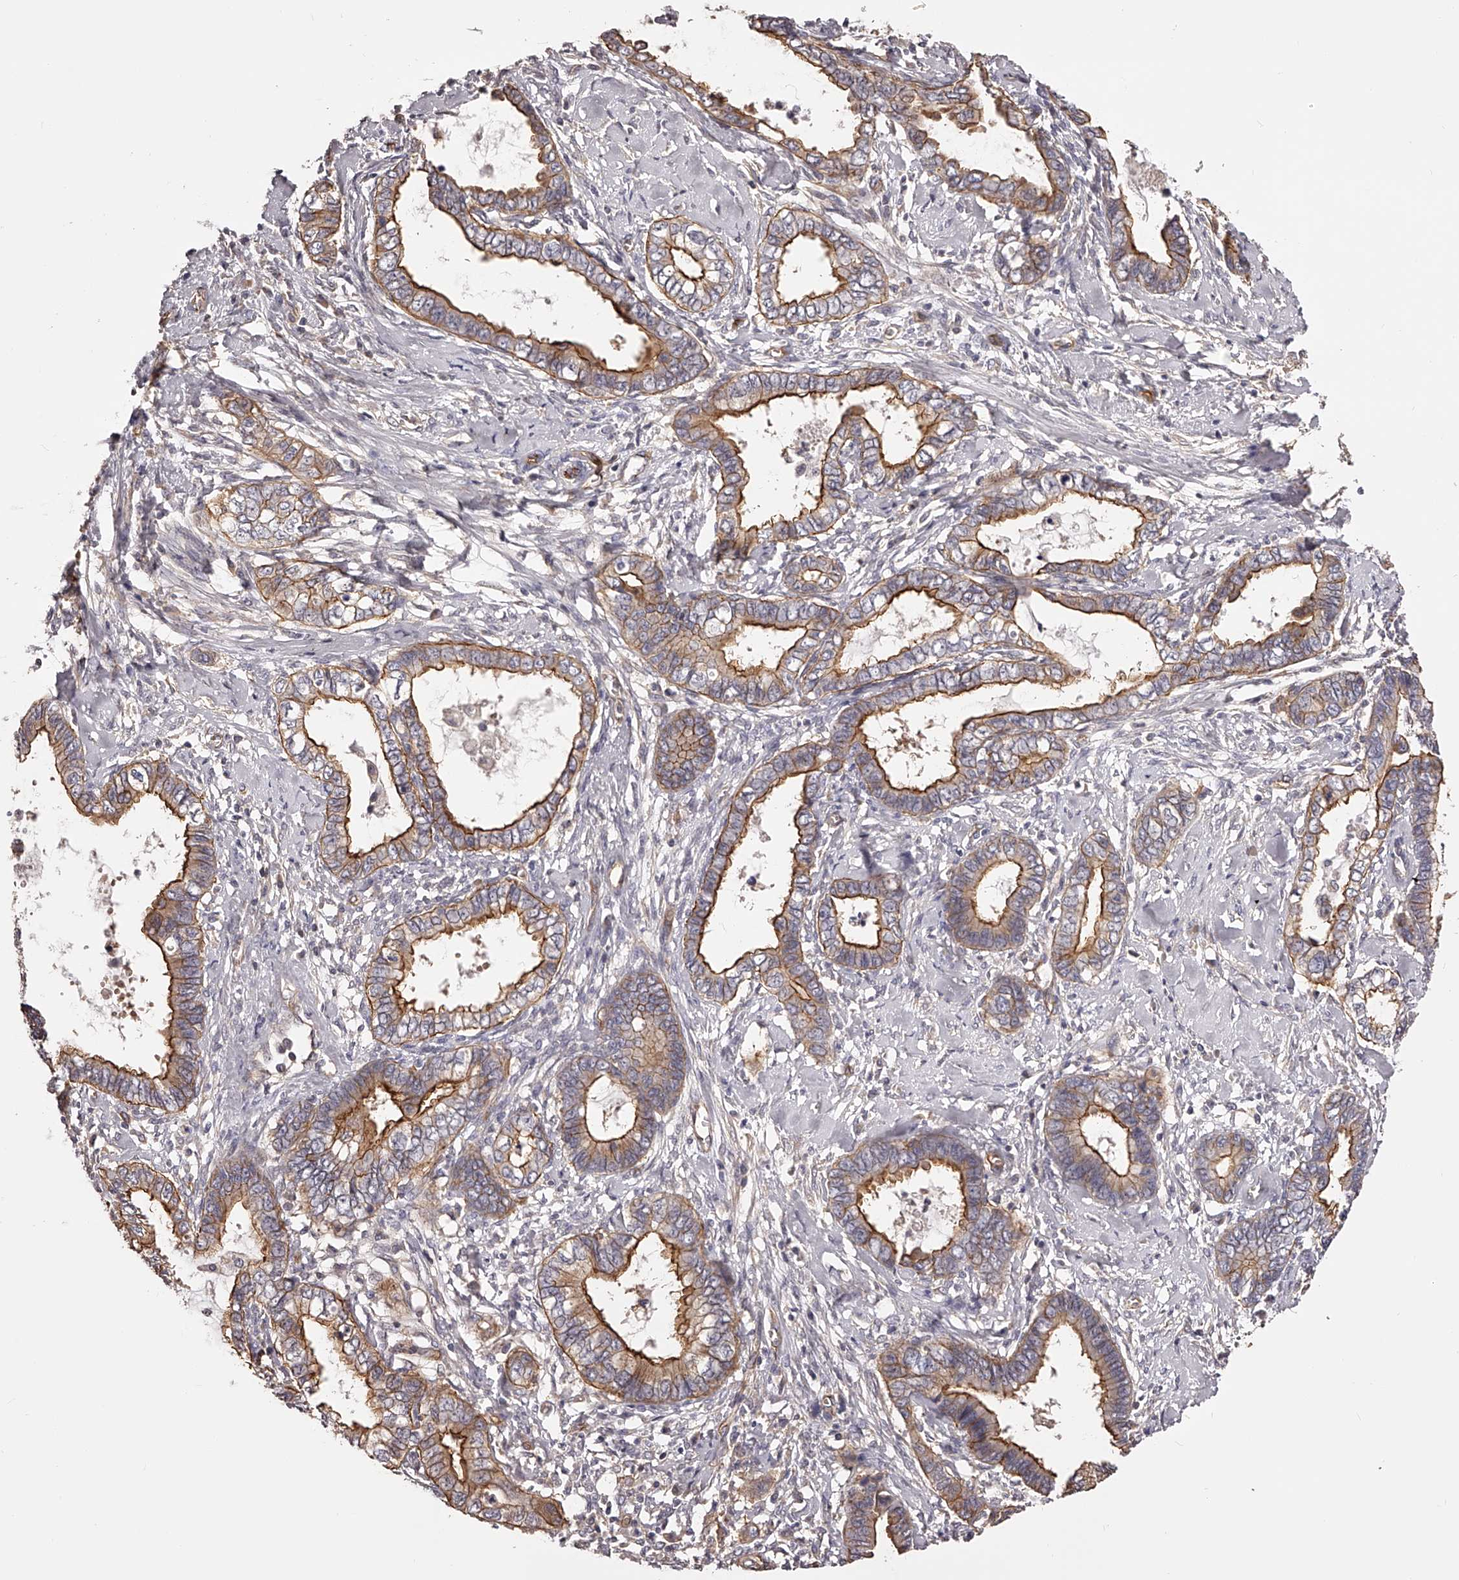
{"staining": {"intensity": "strong", "quantity": ">75%", "location": "cytoplasmic/membranous"}, "tissue": "cervical cancer", "cell_type": "Tumor cells", "image_type": "cancer", "snomed": [{"axis": "morphology", "description": "Adenocarcinoma, NOS"}, {"axis": "topography", "description": "Cervix"}], "caption": "Human cervical cancer (adenocarcinoma) stained for a protein (brown) exhibits strong cytoplasmic/membranous positive staining in about >75% of tumor cells.", "gene": "LTV1", "patient": {"sex": "female", "age": 44}}